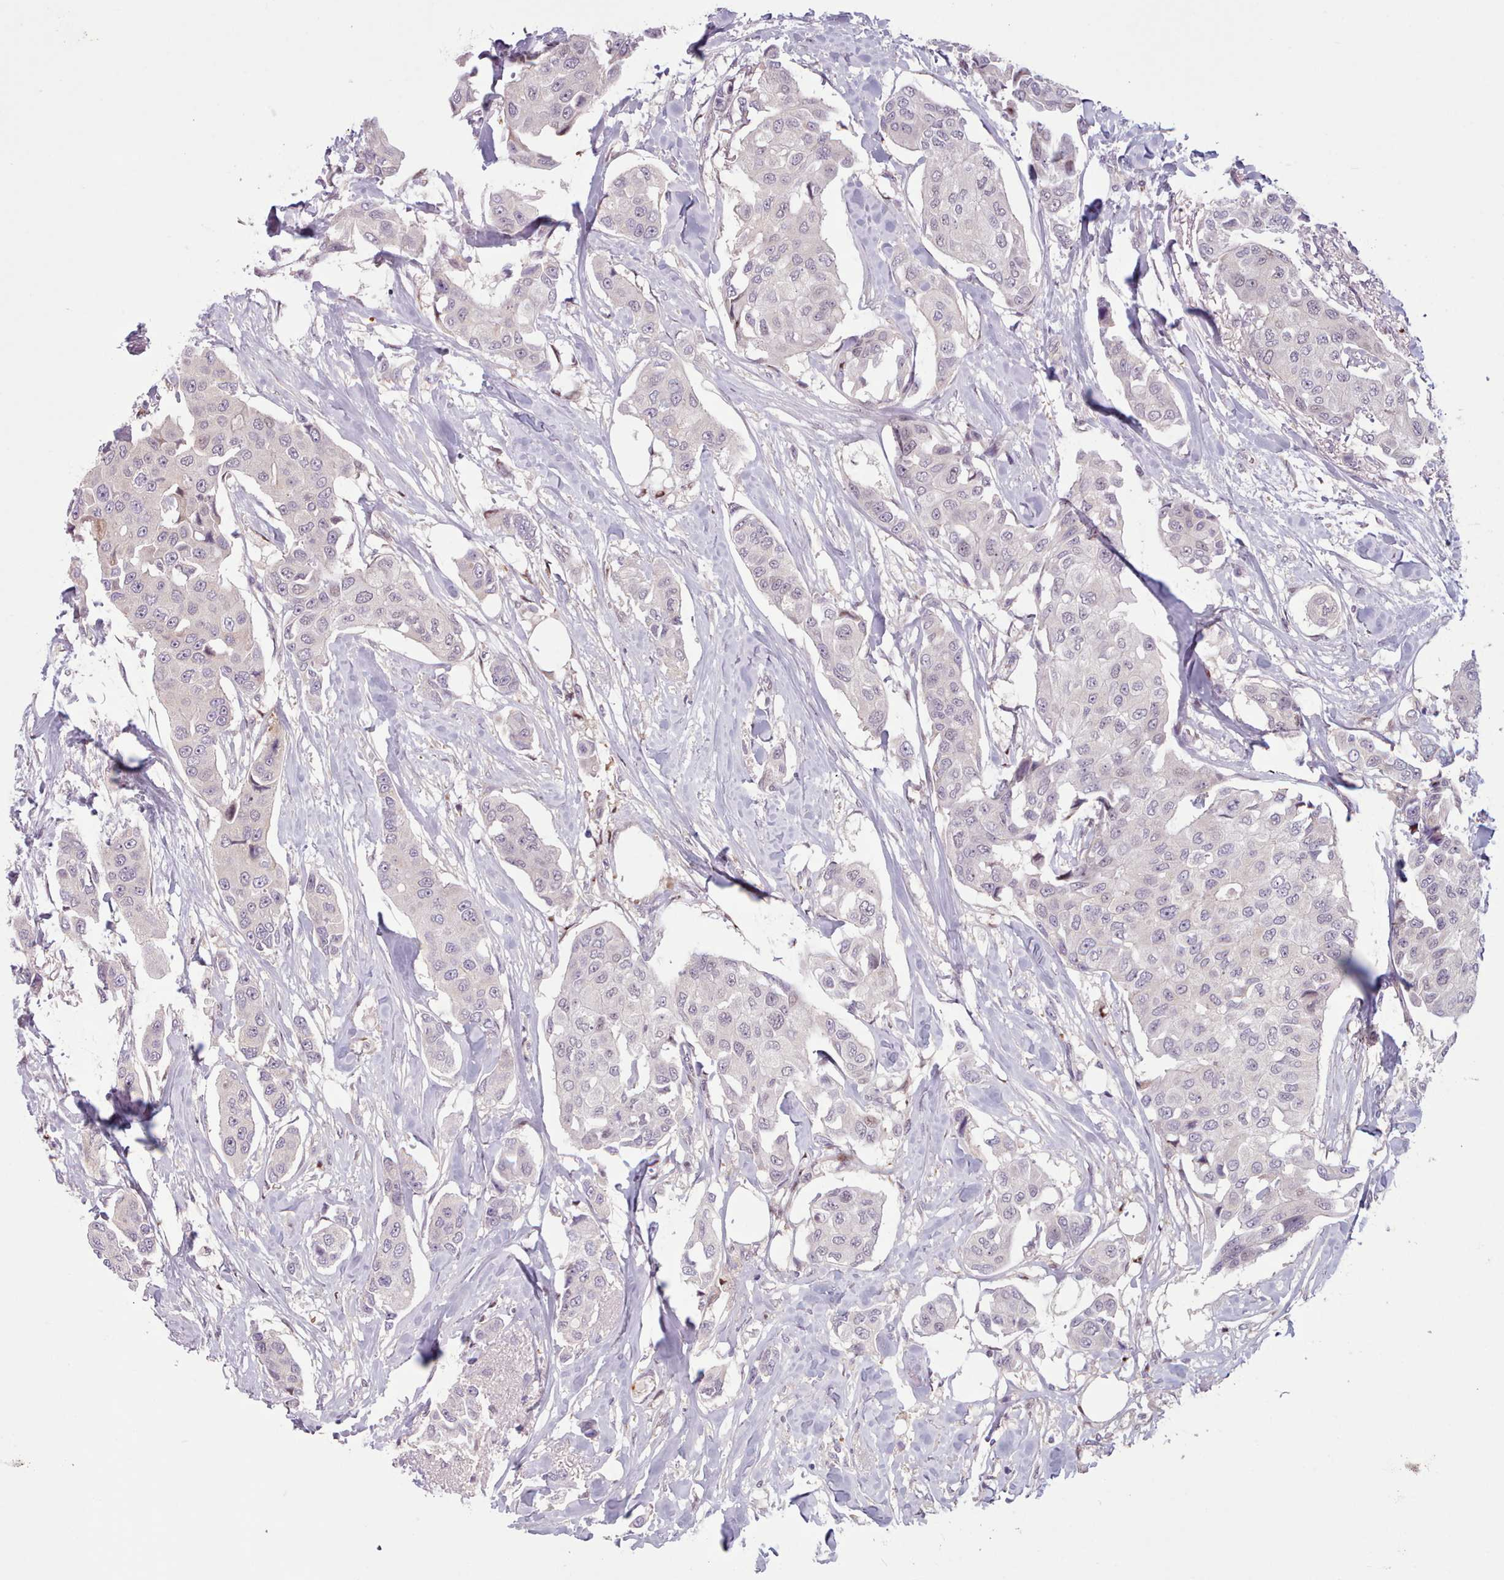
{"staining": {"intensity": "negative", "quantity": "none", "location": "none"}, "tissue": "breast cancer", "cell_type": "Tumor cells", "image_type": "cancer", "snomed": [{"axis": "morphology", "description": "Duct carcinoma"}, {"axis": "topography", "description": "Breast"}], "caption": "Human breast cancer stained for a protein using immunohistochemistry (IHC) demonstrates no staining in tumor cells.", "gene": "KBTBD7", "patient": {"sex": "female", "age": 80}}